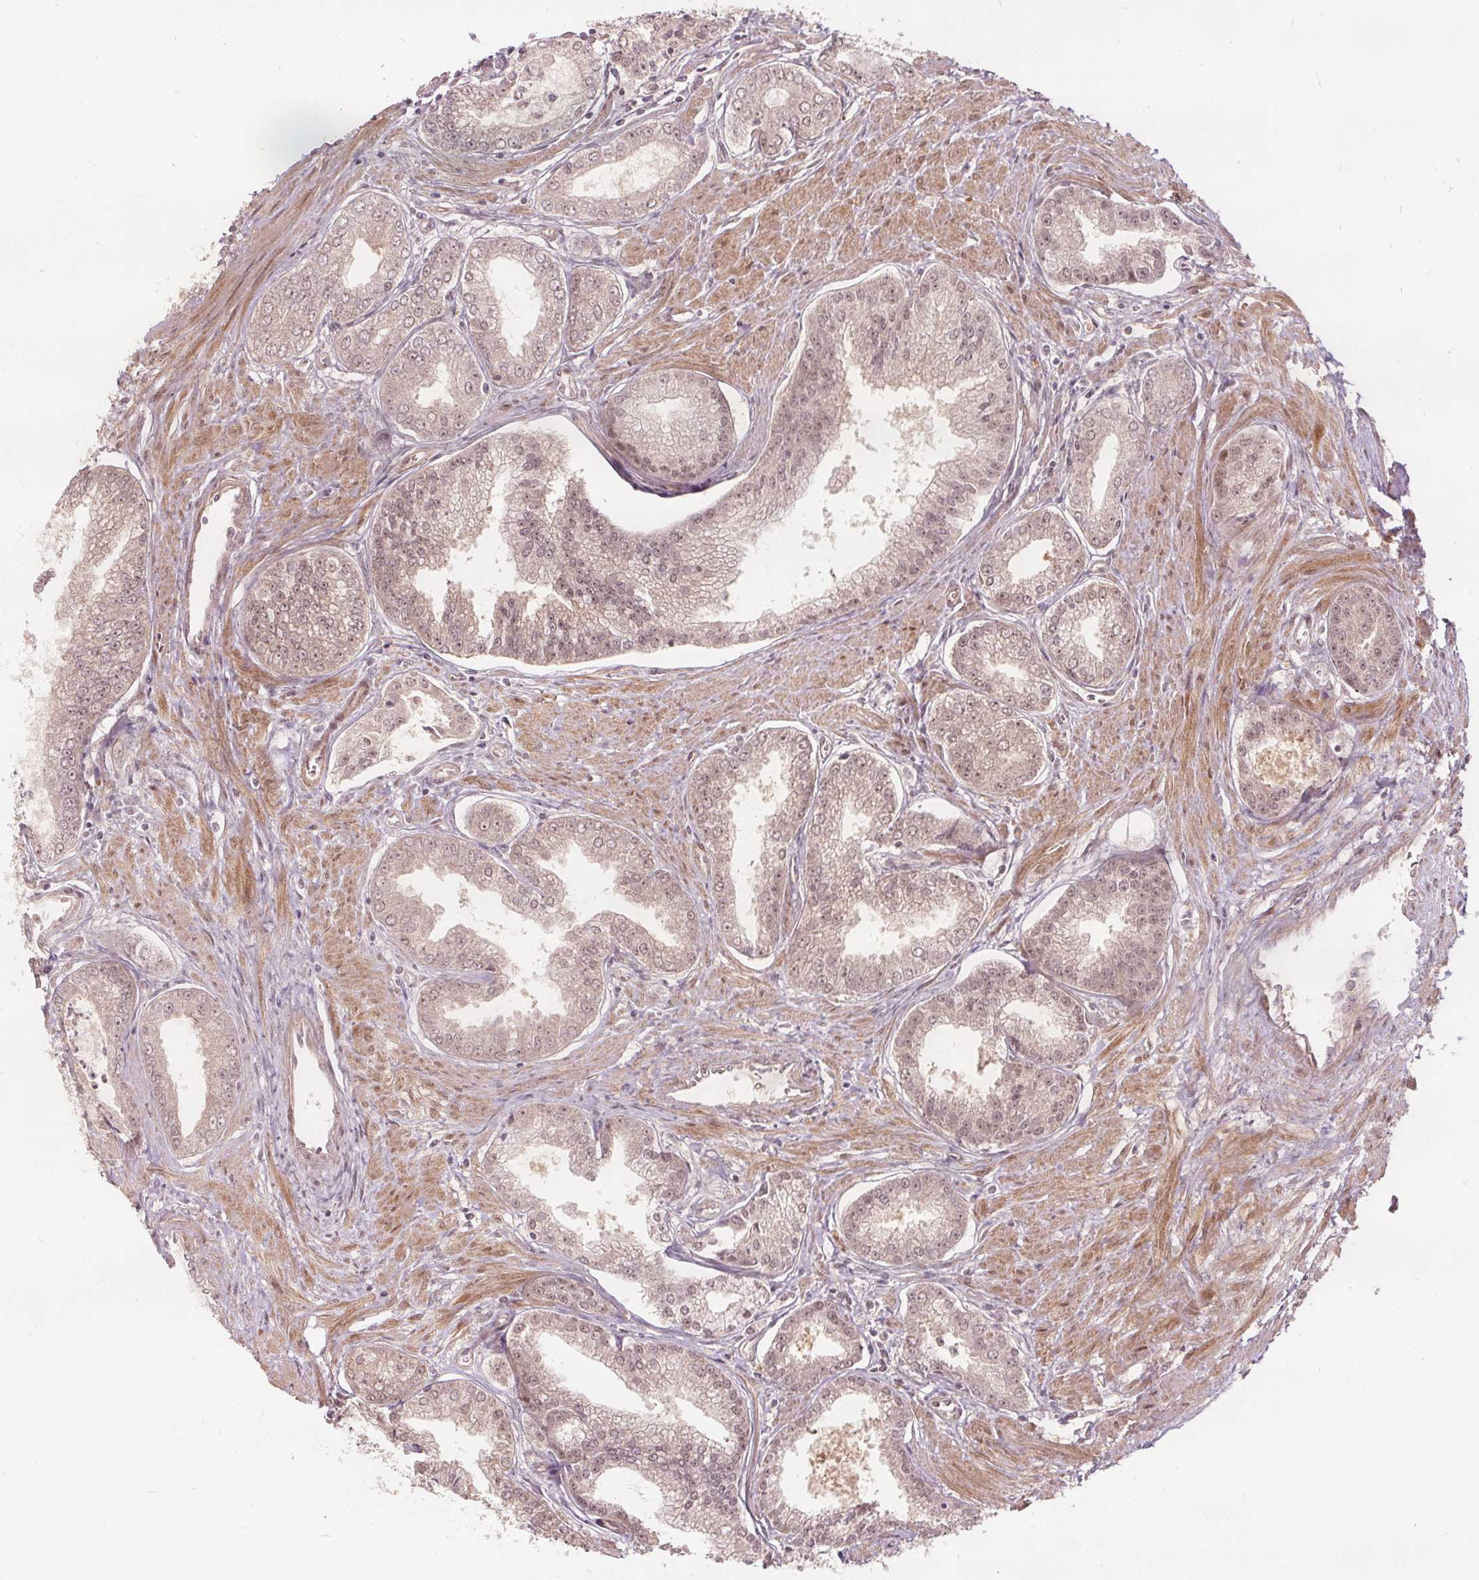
{"staining": {"intensity": "weak", "quantity": "25%-75%", "location": "nuclear"}, "tissue": "prostate cancer", "cell_type": "Tumor cells", "image_type": "cancer", "snomed": [{"axis": "morphology", "description": "Adenocarcinoma, NOS"}, {"axis": "topography", "description": "Prostate"}], "caption": "IHC of human prostate adenocarcinoma exhibits low levels of weak nuclear expression in approximately 25%-75% of tumor cells.", "gene": "PPP1CB", "patient": {"sex": "male", "age": 71}}